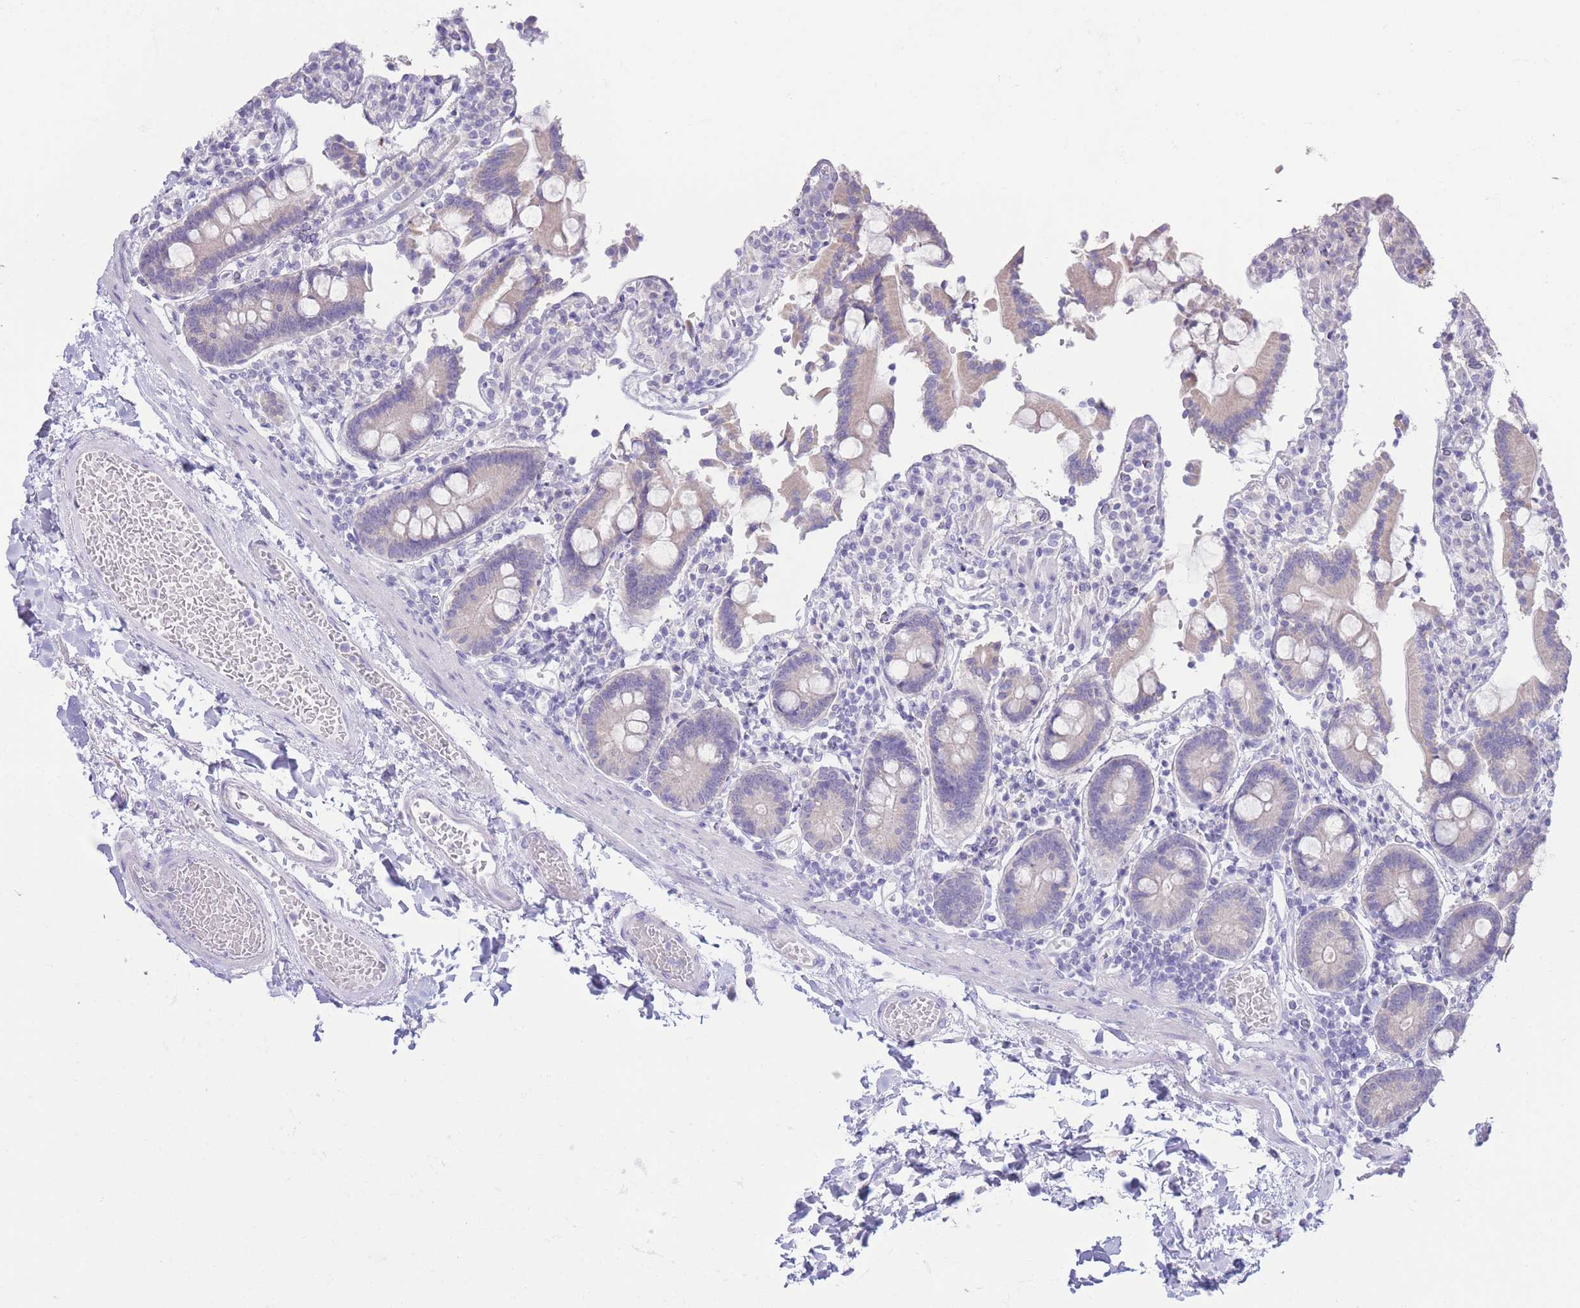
{"staining": {"intensity": "weak", "quantity": "<25%", "location": "cytoplasmic/membranous"}, "tissue": "duodenum", "cell_type": "Glandular cells", "image_type": "normal", "snomed": [{"axis": "morphology", "description": "Normal tissue, NOS"}, {"axis": "topography", "description": "Duodenum"}], "caption": "High power microscopy photomicrograph of an immunohistochemistry (IHC) photomicrograph of normal duodenum, revealing no significant staining in glandular cells. (Immunohistochemistry, brightfield microscopy, high magnification).", "gene": "FAH", "patient": {"sex": "male", "age": 55}}